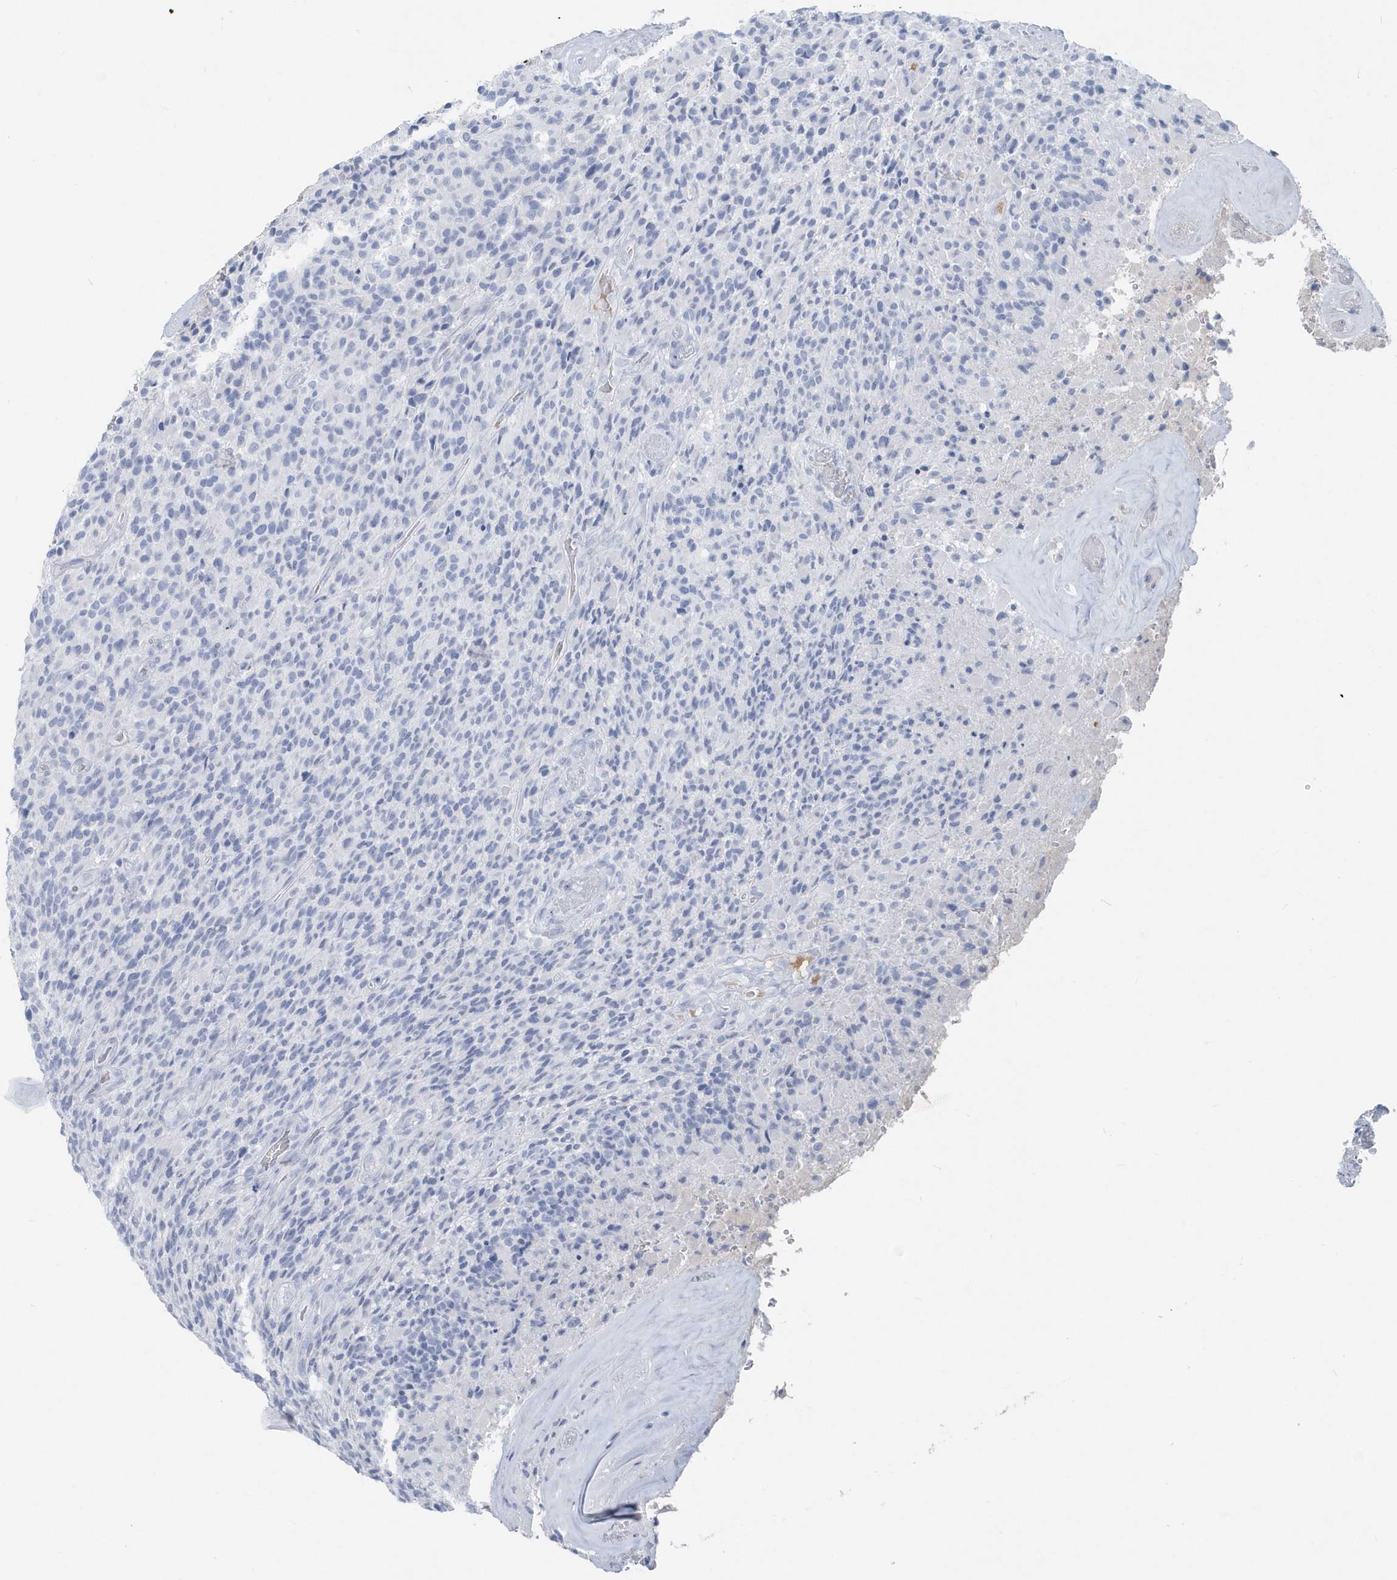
{"staining": {"intensity": "negative", "quantity": "none", "location": "none"}, "tissue": "glioma", "cell_type": "Tumor cells", "image_type": "cancer", "snomed": [{"axis": "morphology", "description": "Glioma, malignant, High grade"}, {"axis": "topography", "description": "Brain"}], "caption": "Glioma was stained to show a protein in brown. There is no significant expression in tumor cells.", "gene": "JCHAIN", "patient": {"sex": "male", "age": 71}}